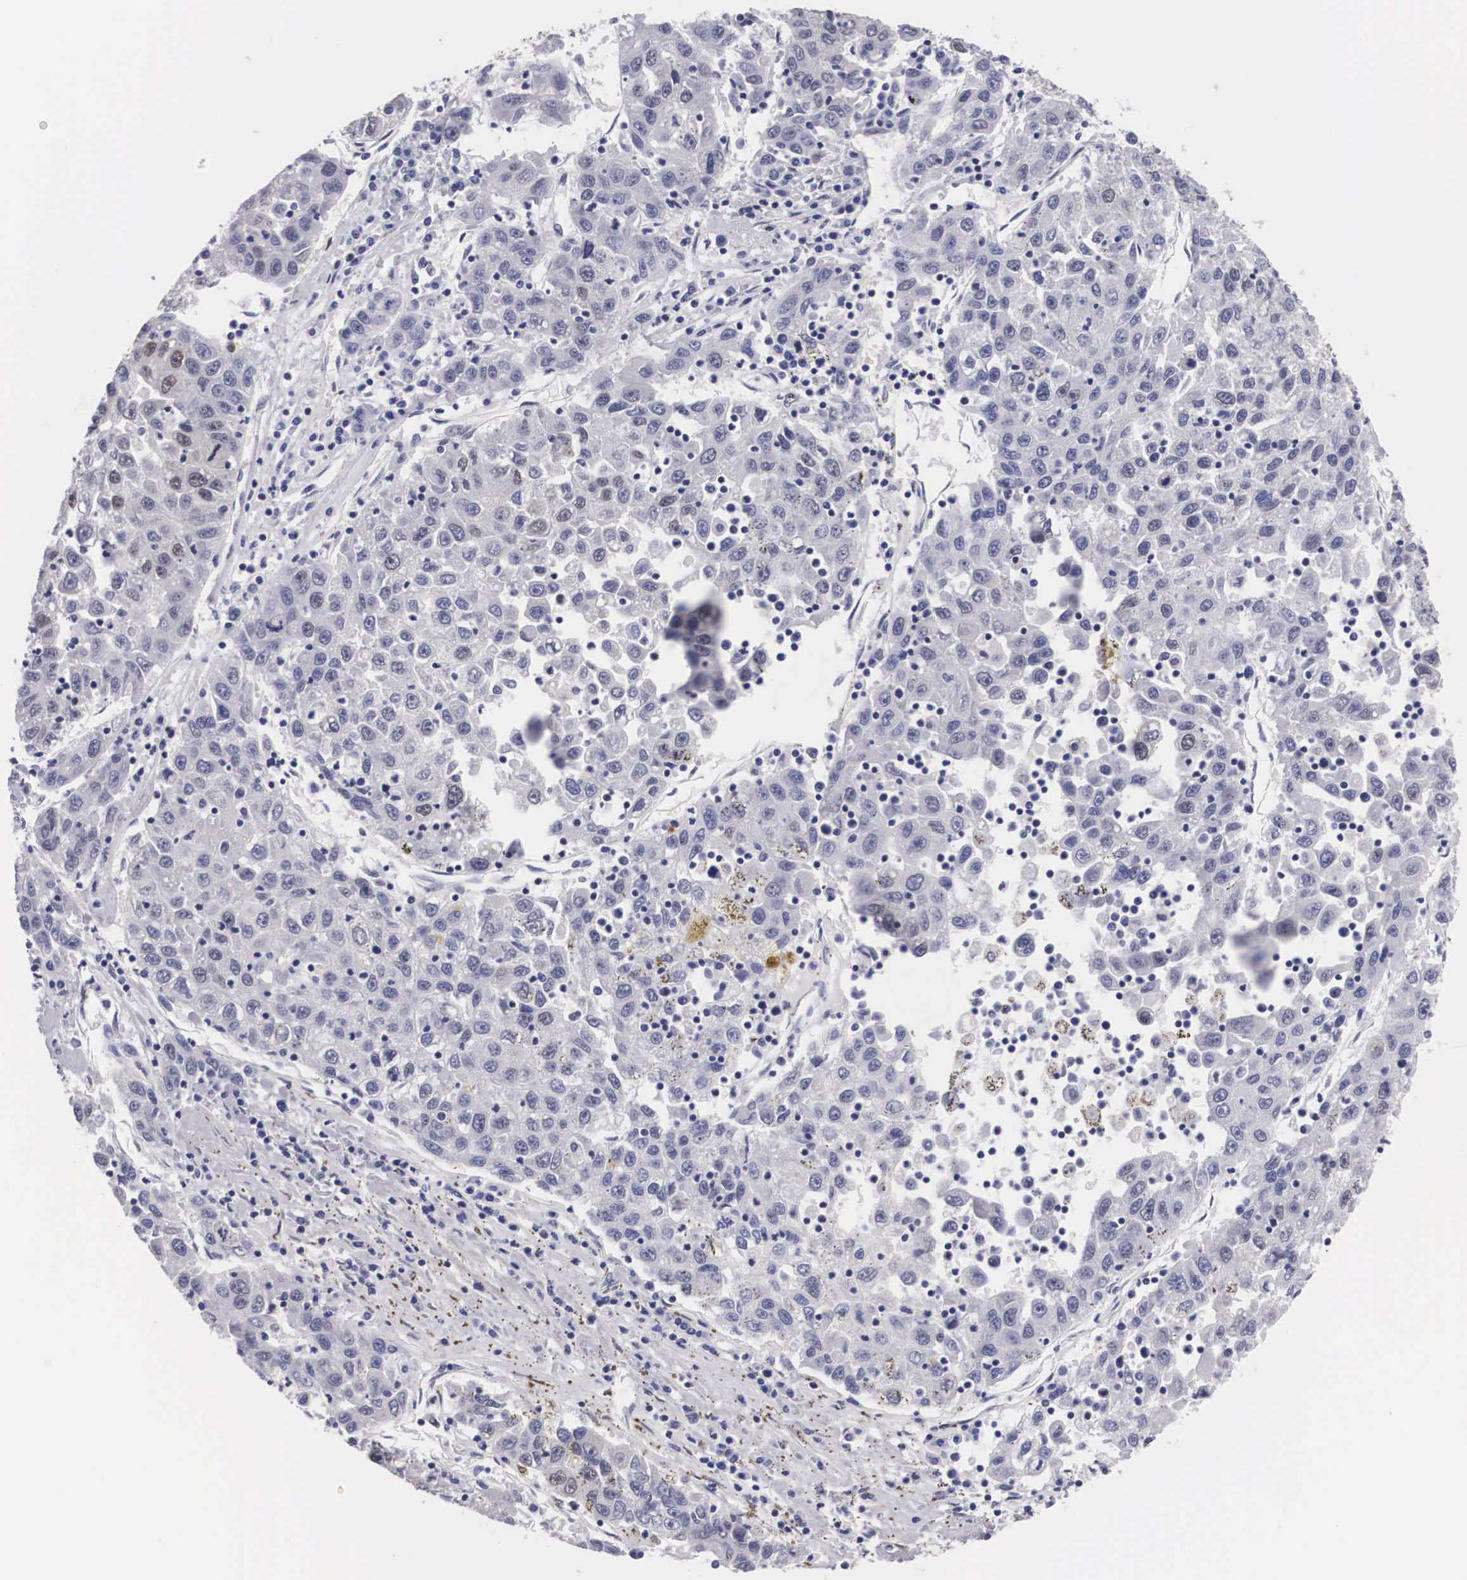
{"staining": {"intensity": "weak", "quantity": "<25%", "location": "nuclear"}, "tissue": "liver cancer", "cell_type": "Tumor cells", "image_type": "cancer", "snomed": [{"axis": "morphology", "description": "Carcinoma, Hepatocellular, NOS"}, {"axis": "topography", "description": "Liver"}], "caption": "High power microscopy photomicrograph of an IHC micrograph of liver cancer, revealing no significant staining in tumor cells.", "gene": "KHDRBS3", "patient": {"sex": "male", "age": 49}}